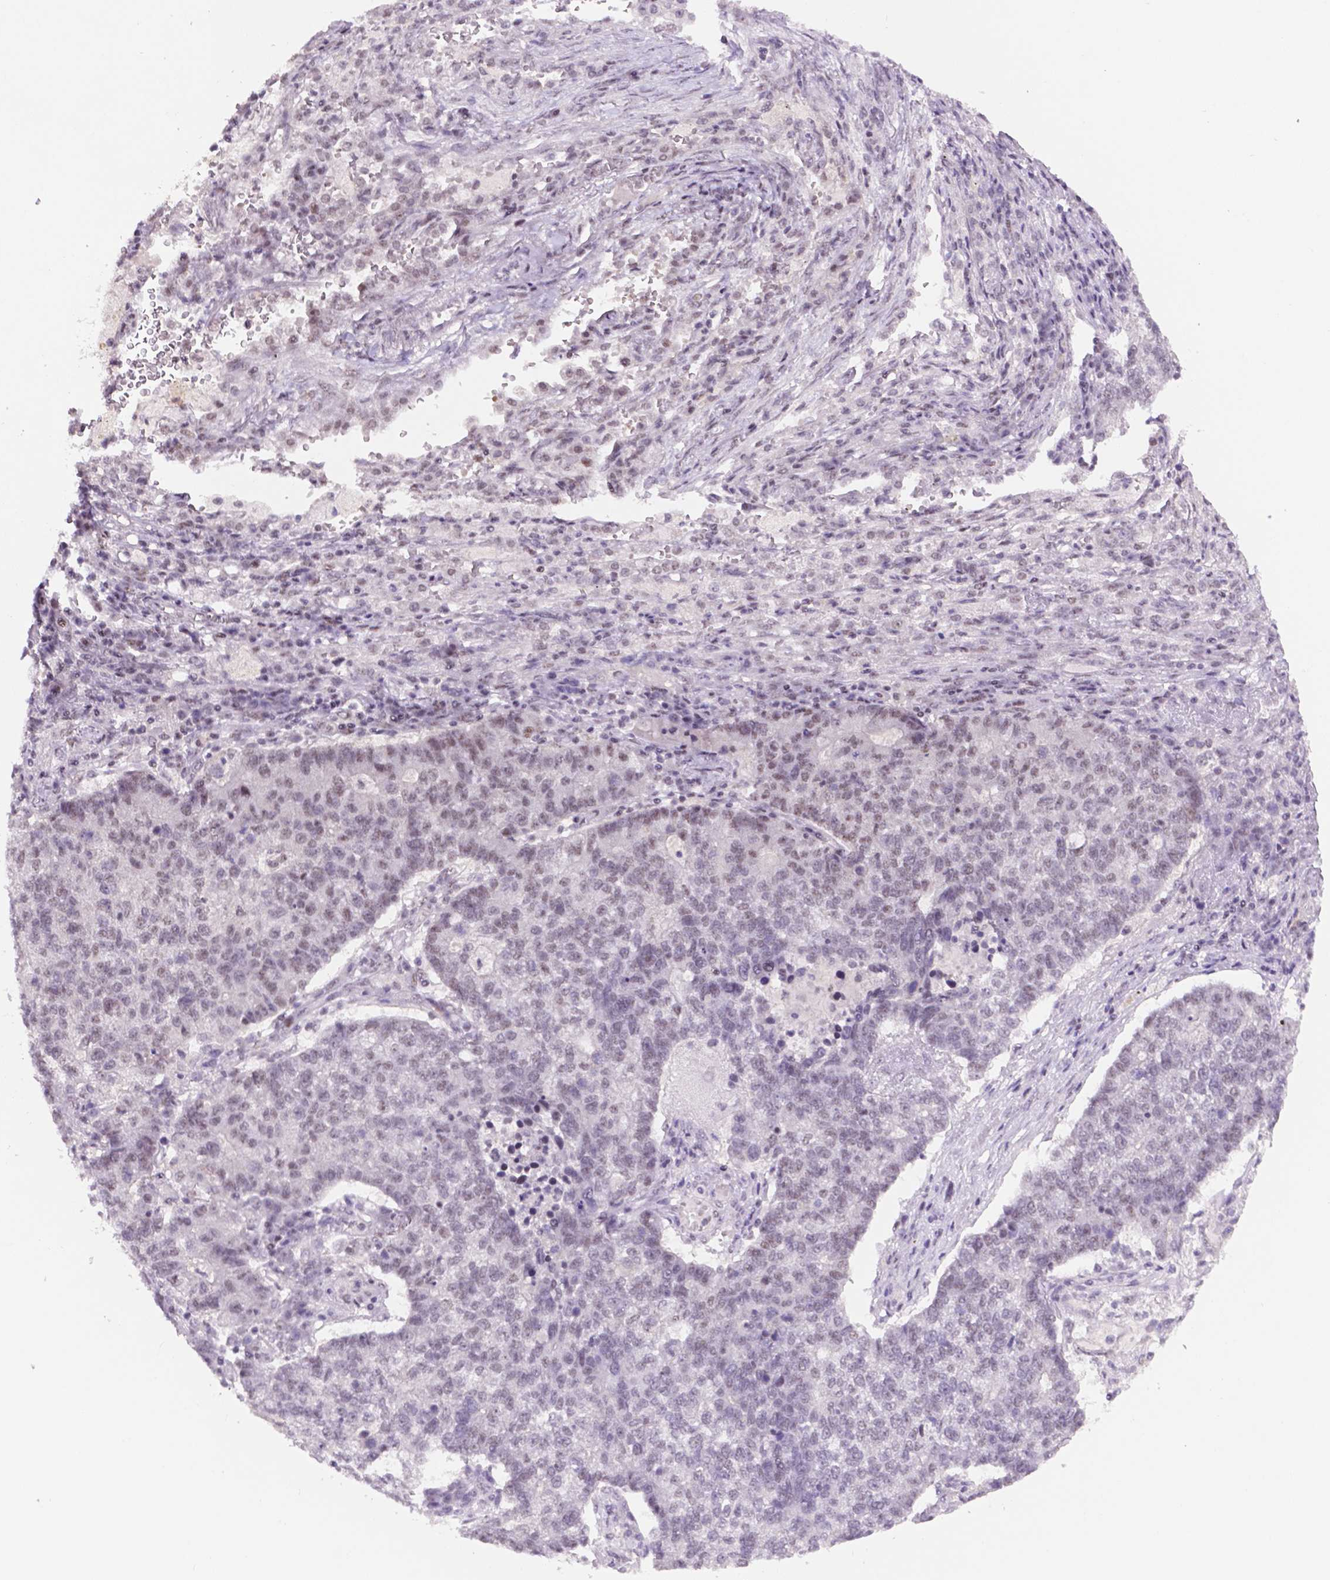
{"staining": {"intensity": "weak", "quantity": "<25%", "location": "nuclear"}, "tissue": "lung cancer", "cell_type": "Tumor cells", "image_type": "cancer", "snomed": [{"axis": "morphology", "description": "Adenocarcinoma, NOS"}, {"axis": "topography", "description": "Lung"}], "caption": "The micrograph reveals no significant staining in tumor cells of lung cancer.", "gene": "NCOR1", "patient": {"sex": "male", "age": 57}}